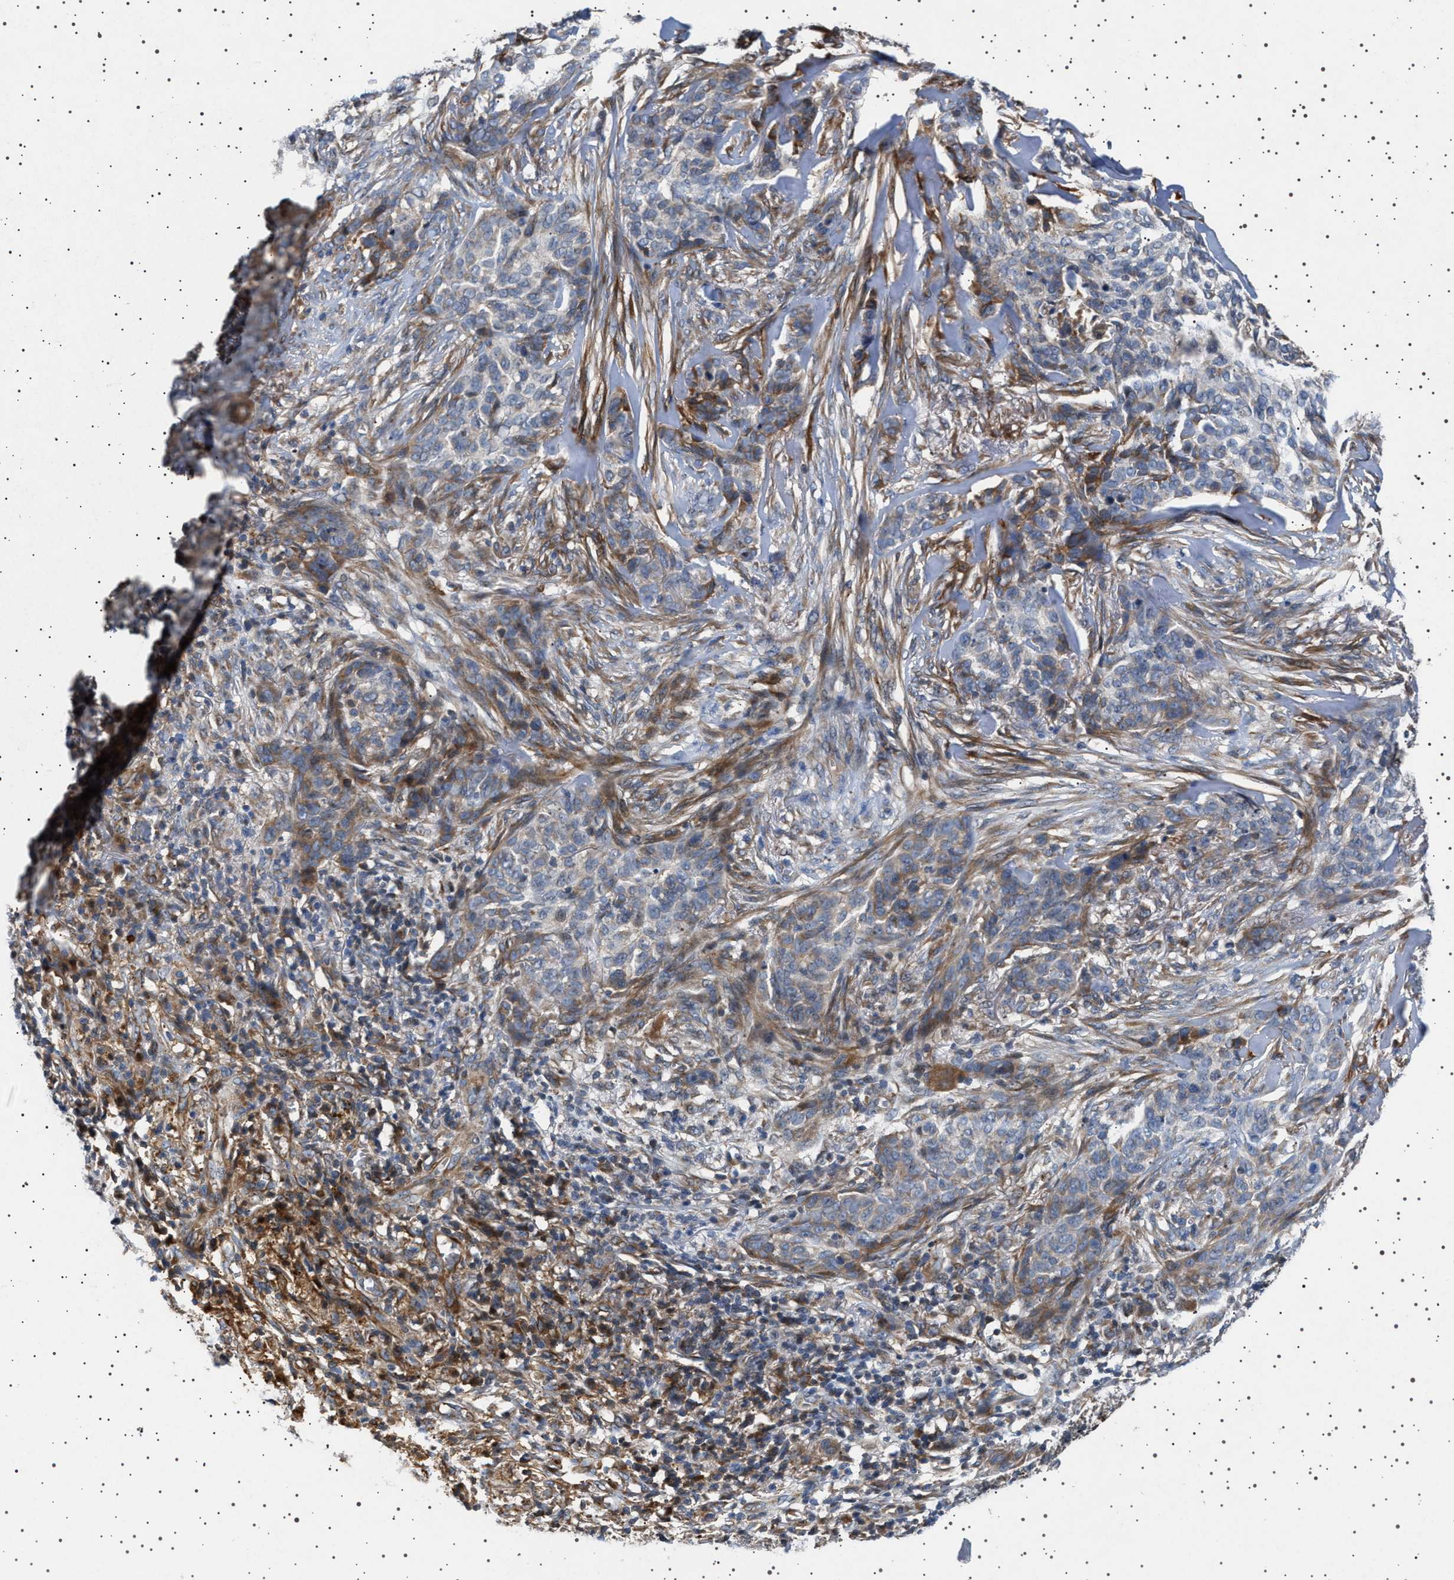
{"staining": {"intensity": "weak", "quantity": "25%-75%", "location": "cytoplasmic/membranous"}, "tissue": "skin cancer", "cell_type": "Tumor cells", "image_type": "cancer", "snomed": [{"axis": "morphology", "description": "Basal cell carcinoma"}, {"axis": "topography", "description": "Skin"}], "caption": "This image exhibits skin cancer (basal cell carcinoma) stained with IHC to label a protein in brown. The cytoplasmic/membranous of tumor cells show weak positivity for the protein. Nuclei are counter-stained blue.", "gene": "FICD", "patient": {"sex": "male", "age": 85}}